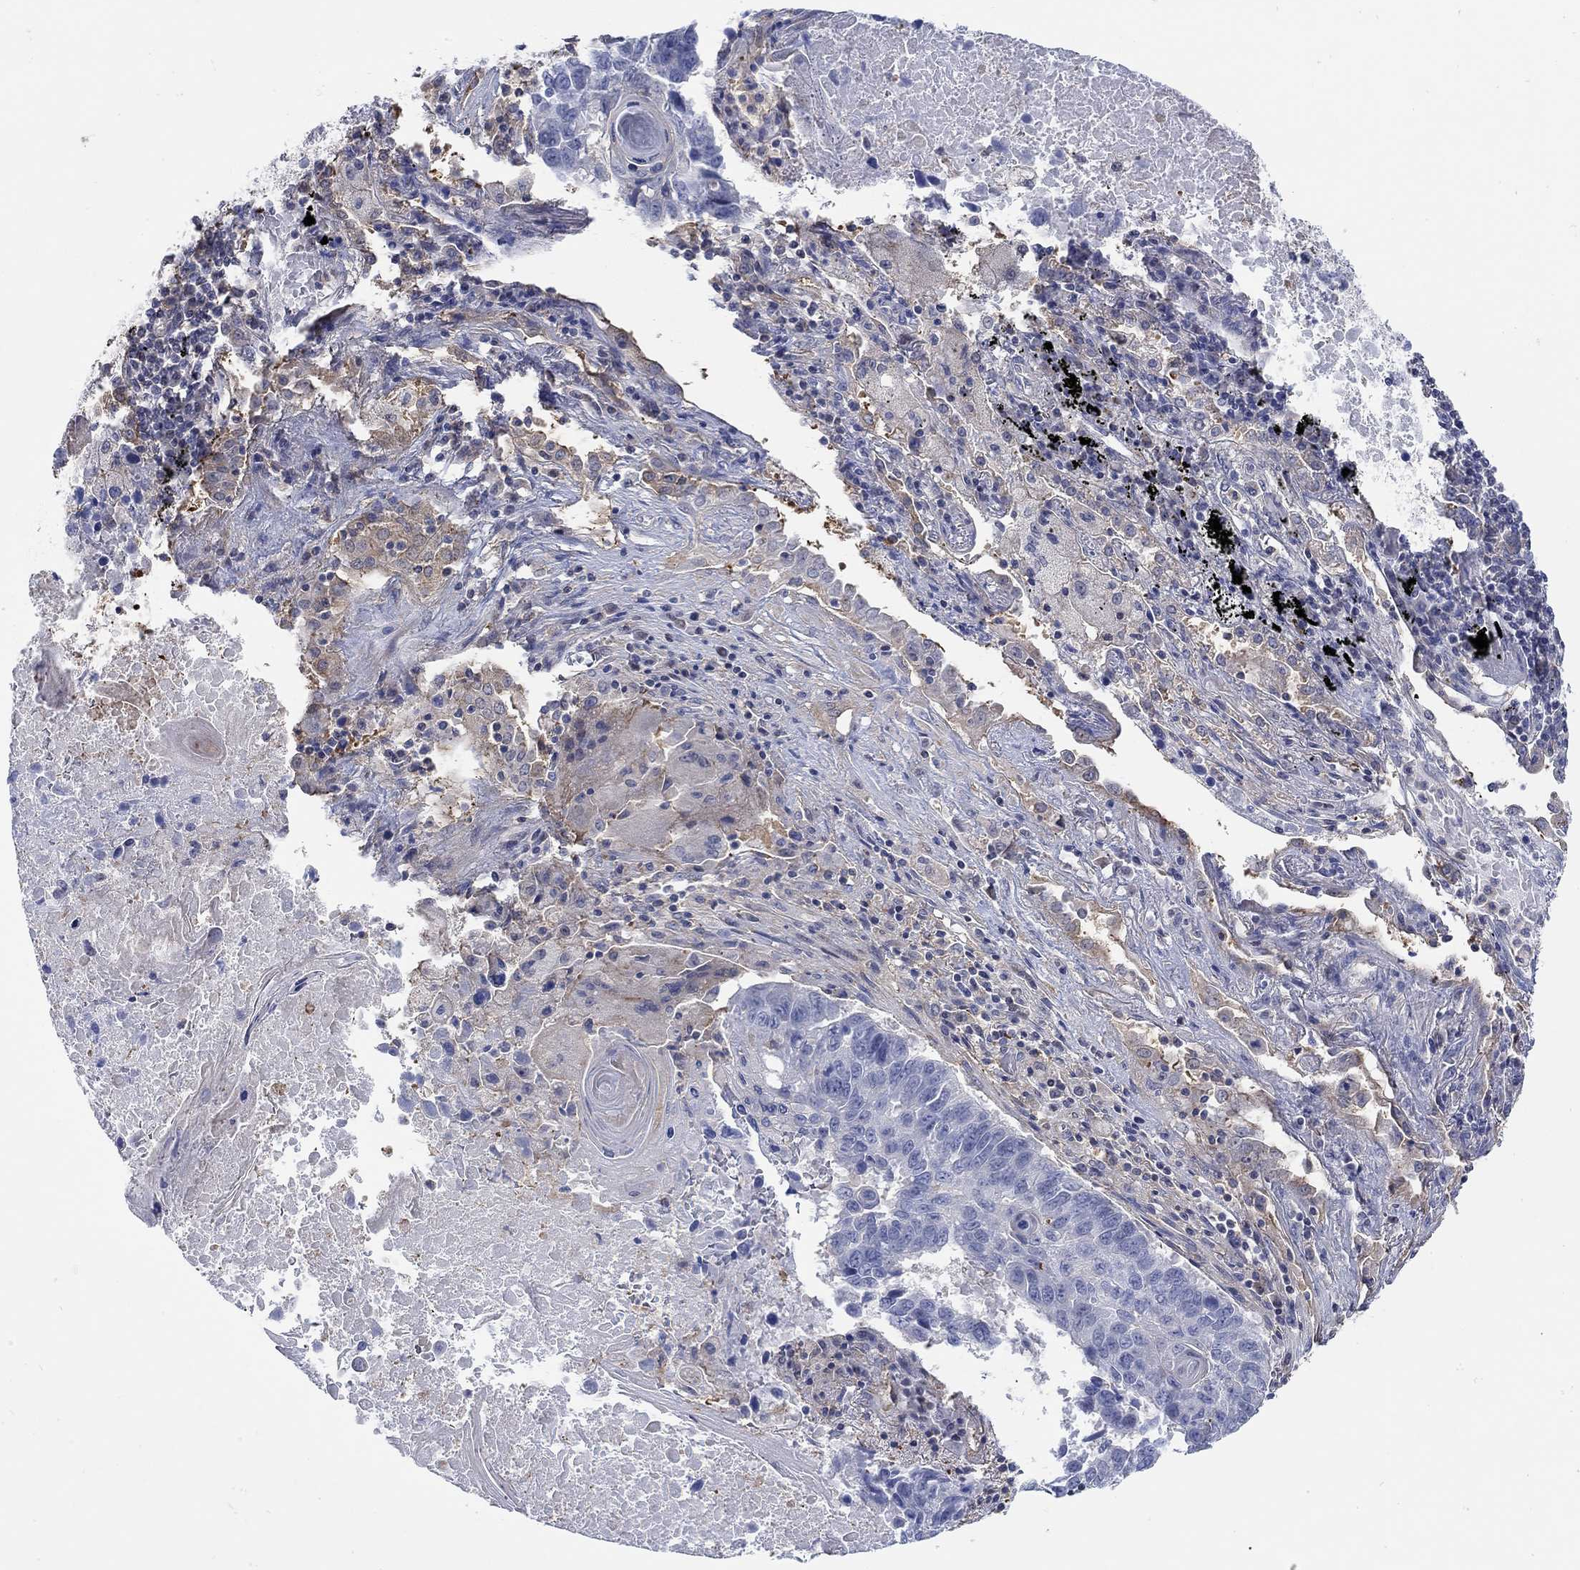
{"staining": {"intensity": "negative", "quantity": "none", "location": "none"}, "tissue": "lung cancer", "cell_type": "Tumor cells", "image_type": "cancer", "snomed": [{"axis": "morphology", "description": "Squamous cell carcinoma, NOS"}, {"axis": "topography", "description": "Lung"}], "caption": "Squamous cell carcinoma (lung) was stained to show a protein in brown. There is no significant positivity in tumor cells.", "gene": "TEKT3", "patient": {"sex": "male", "age": 73}}